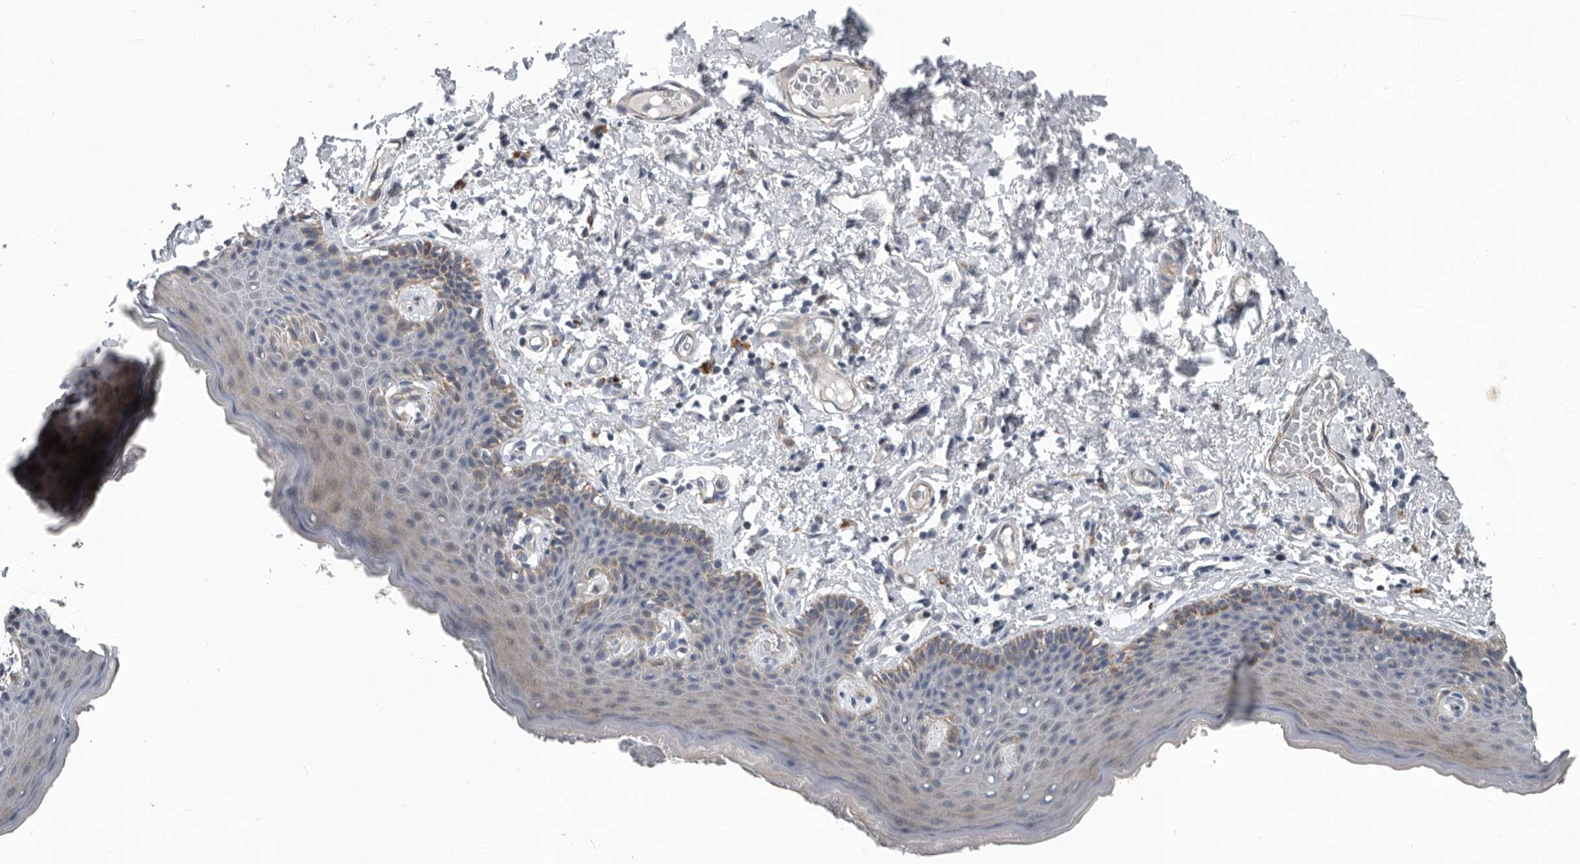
{"staining": {"intensity": "moderate", "quantity": "<25%", "location": "cytoplasmic/membranous"}, "tissue": "skin", "cell_type": "Epidermal cells", "image_type": "normal", "snomed": [{"axis": "morphology", "description": "Normal tissue, NOS"}, {"axis": "topography", "description": "Vulva"}], "caption": "Immunohistochemistry staining of benign skin, which displays low levels of moderate cytoplasmic/membranous expression in about <25% of epidermal cells indicating moderate cytoplasmic/membranous protein positivity. The staining was performed using DAB (3,3'-diaminobenzidine) (brown) for protein detection and nuclei were counterstained in hematoxylin (blue).", "gene": "DPY19L4", "patient": {"sex": "female", "age": 66}}